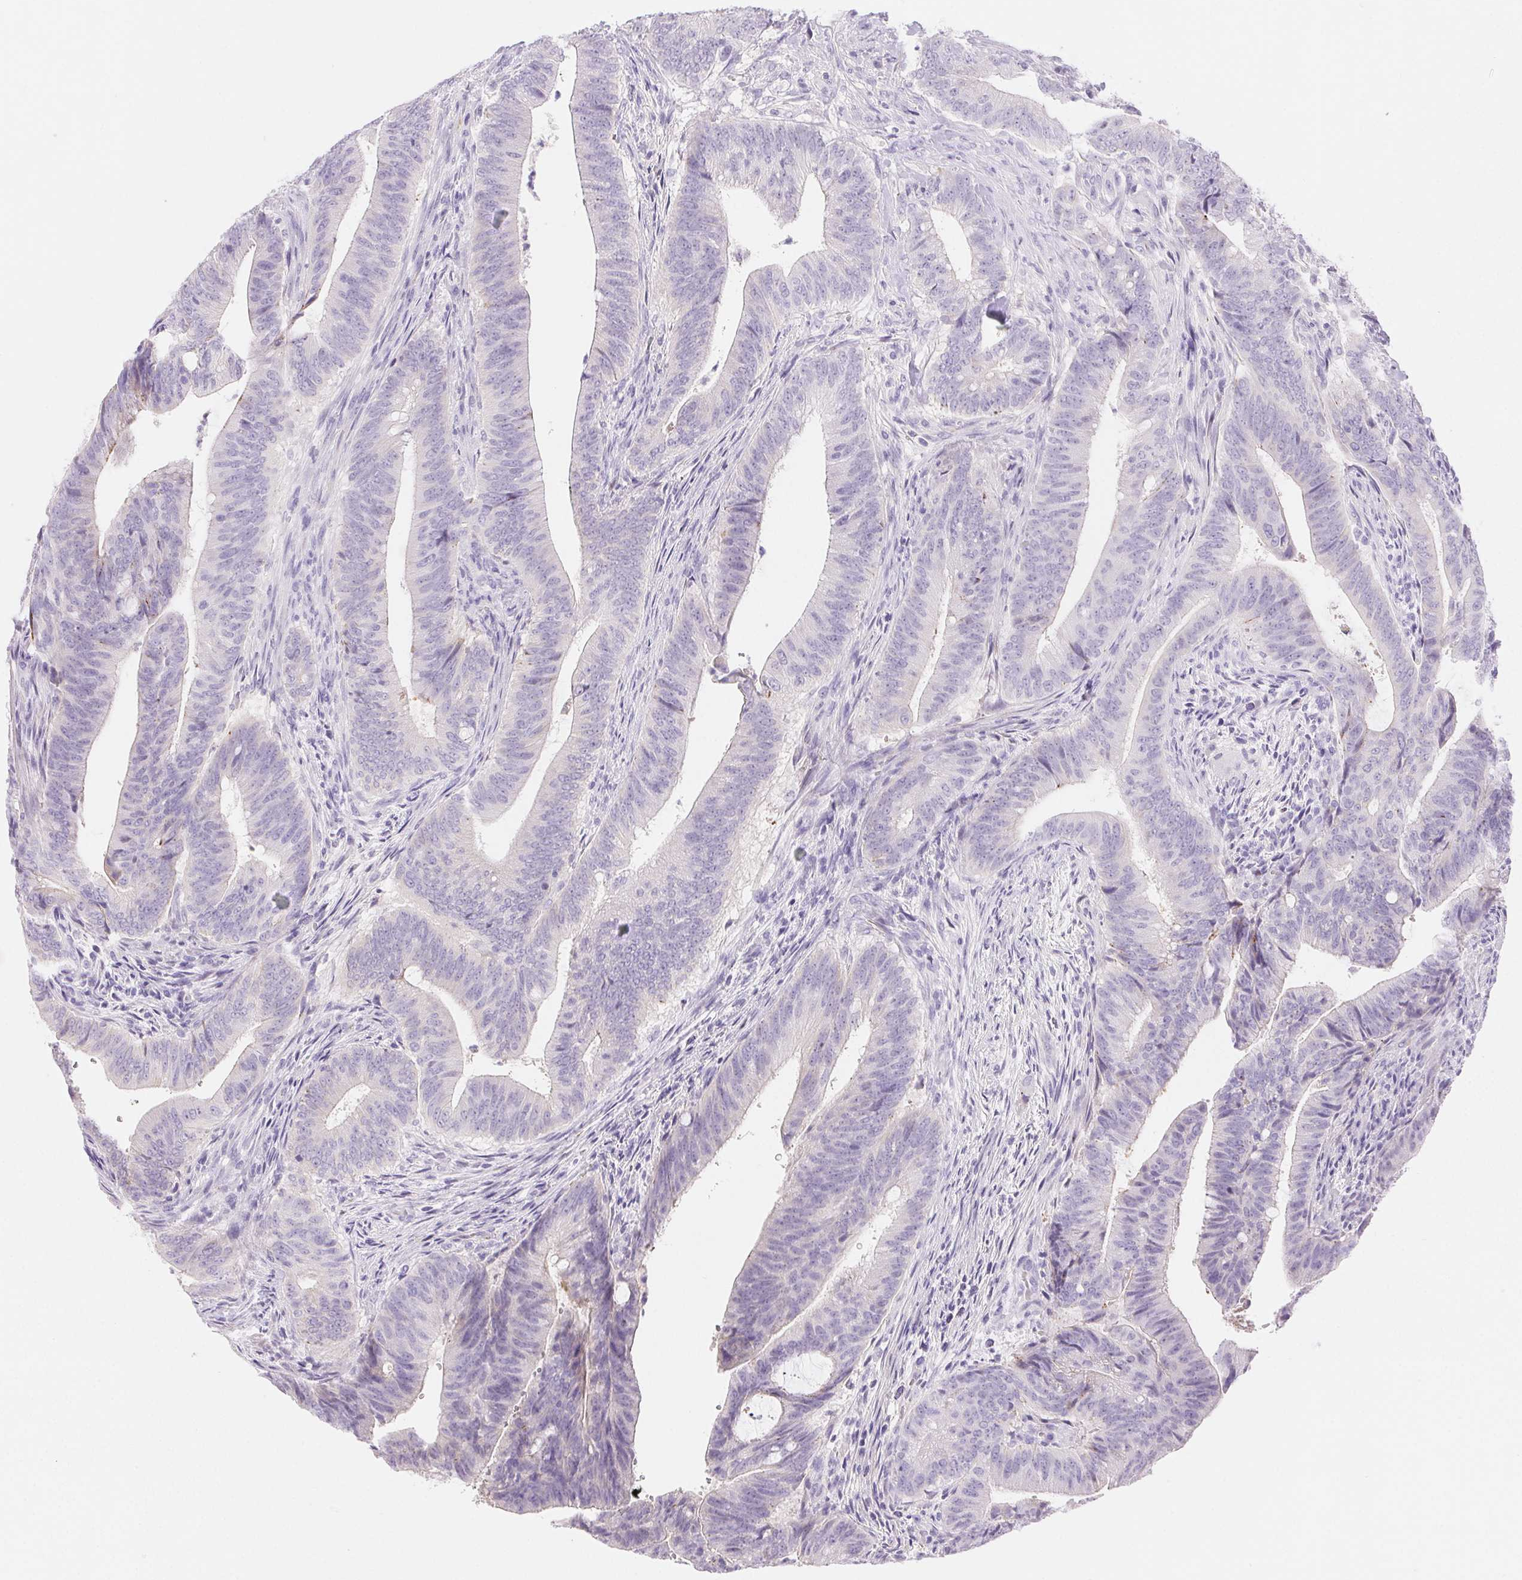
{"staining": {"intensity": "negative", "quantity": "none", "location": "none"}, "tissue": "colorectal cancer", "cell_type": "Tumor cells", "image_type": "cancer", "snomed": [{"axis": "morphology", "description": "Adenocarcinoma, NOS"}, {"axis": "topography", "description": "Colon"}], "caption": "IHC image of colorectal cancer stained for a protein (brown), which displays no staining in tumor cells. Nuclei are stained in blue.", "gene": "CLDN16", "patient": {"sex": "female", "age": 43}}